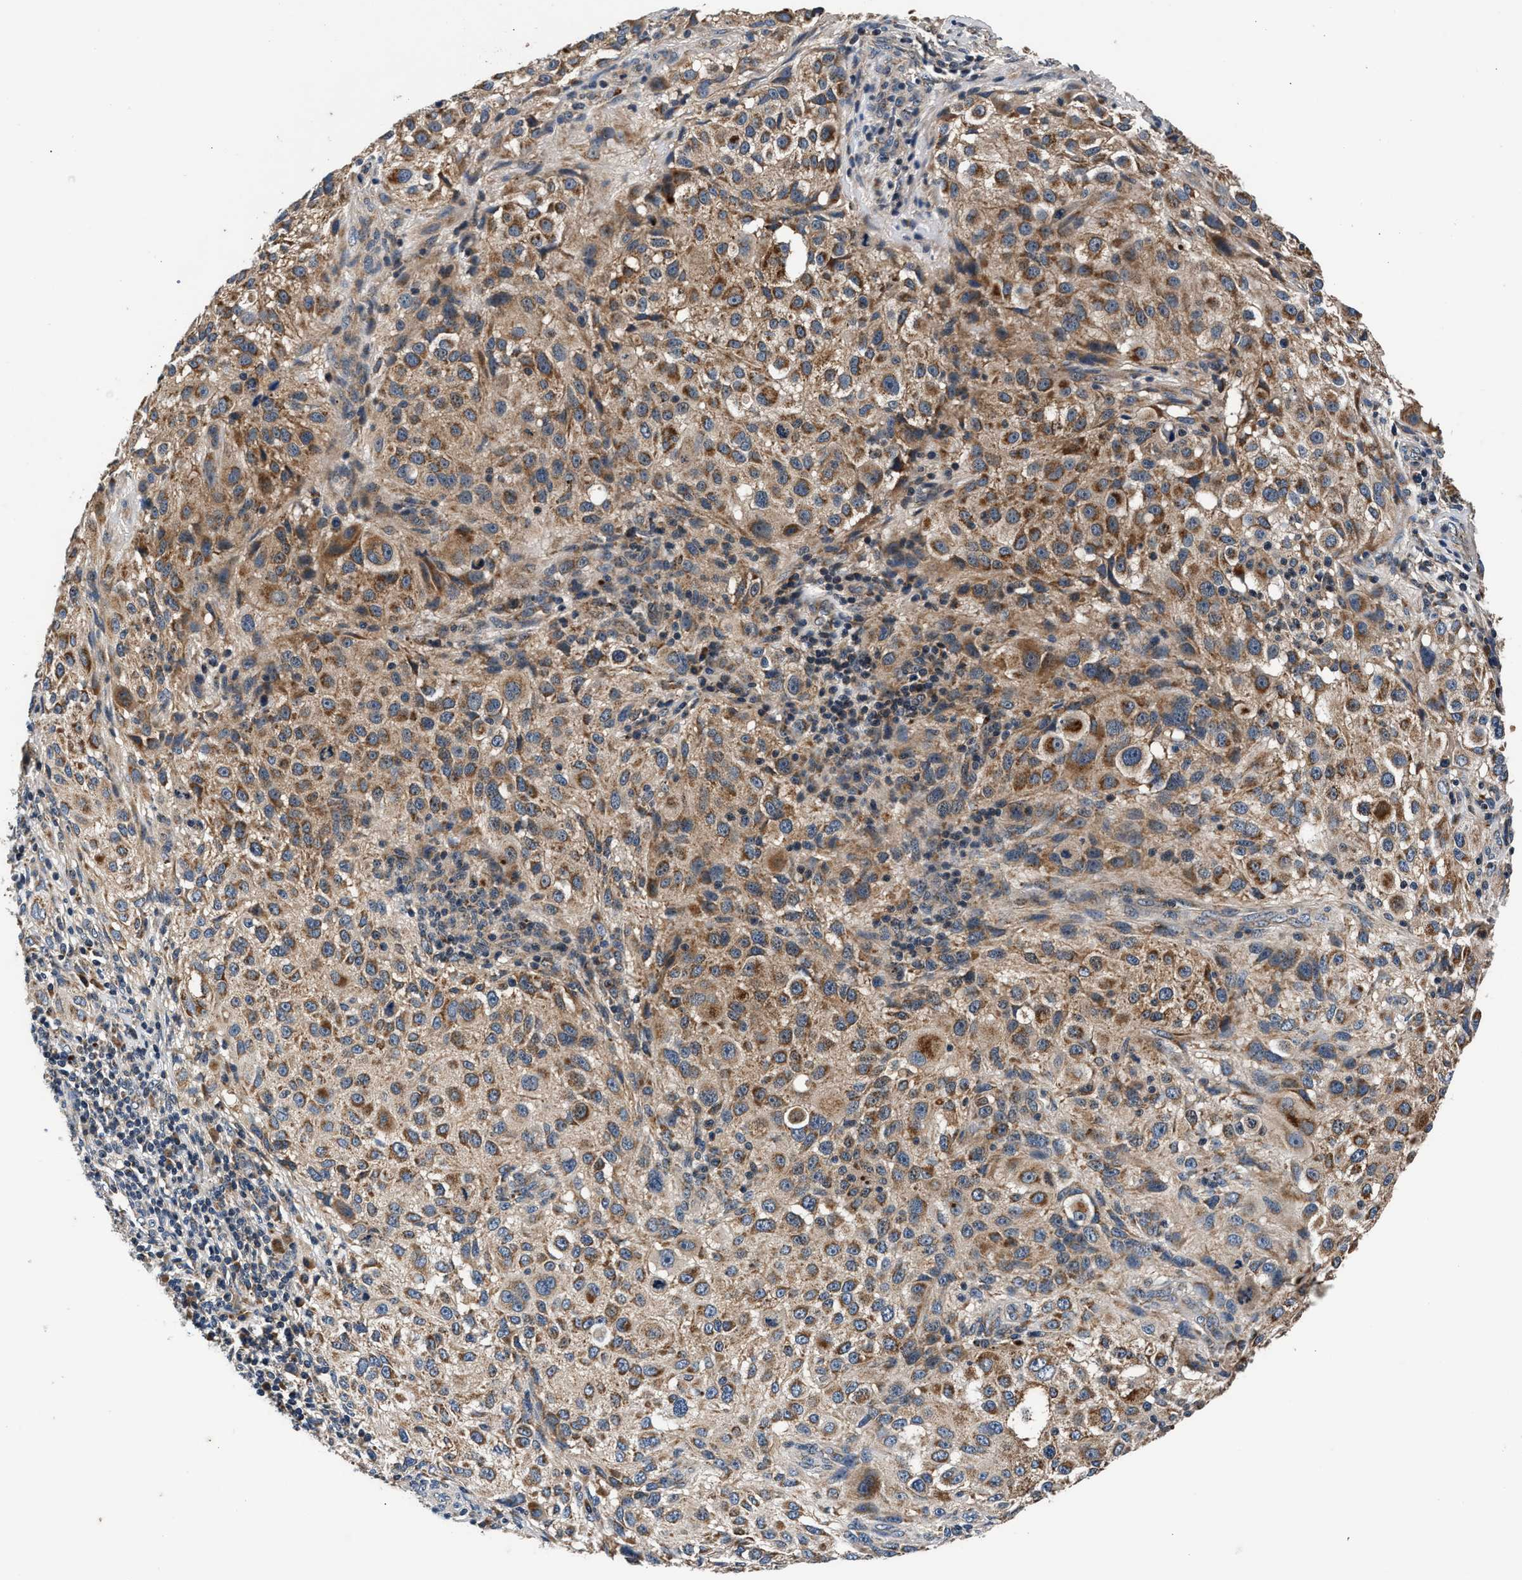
{"staining": {"intensity": "moderate", "quantity": ">75%", "location": "cytoplasmic/membranous"}, "tissue": "melanoma", "cell_type": "Tumor cells", "image_type": "cancer", "snomed": [{"axis": "morphology", "description": "Necrosis, NOS"}, {"axis": "morphology", "description": "Malignant melanoma, NOS"}, {"axis": "topography", "description": "Skin"}], "caption": "Protein staining reveals moderate cytoplasmic/membranous staining in about >75% of tumor cells in melanoma.", "gene": "IMMT", "patient": {"sex": "female", "age": 87}}